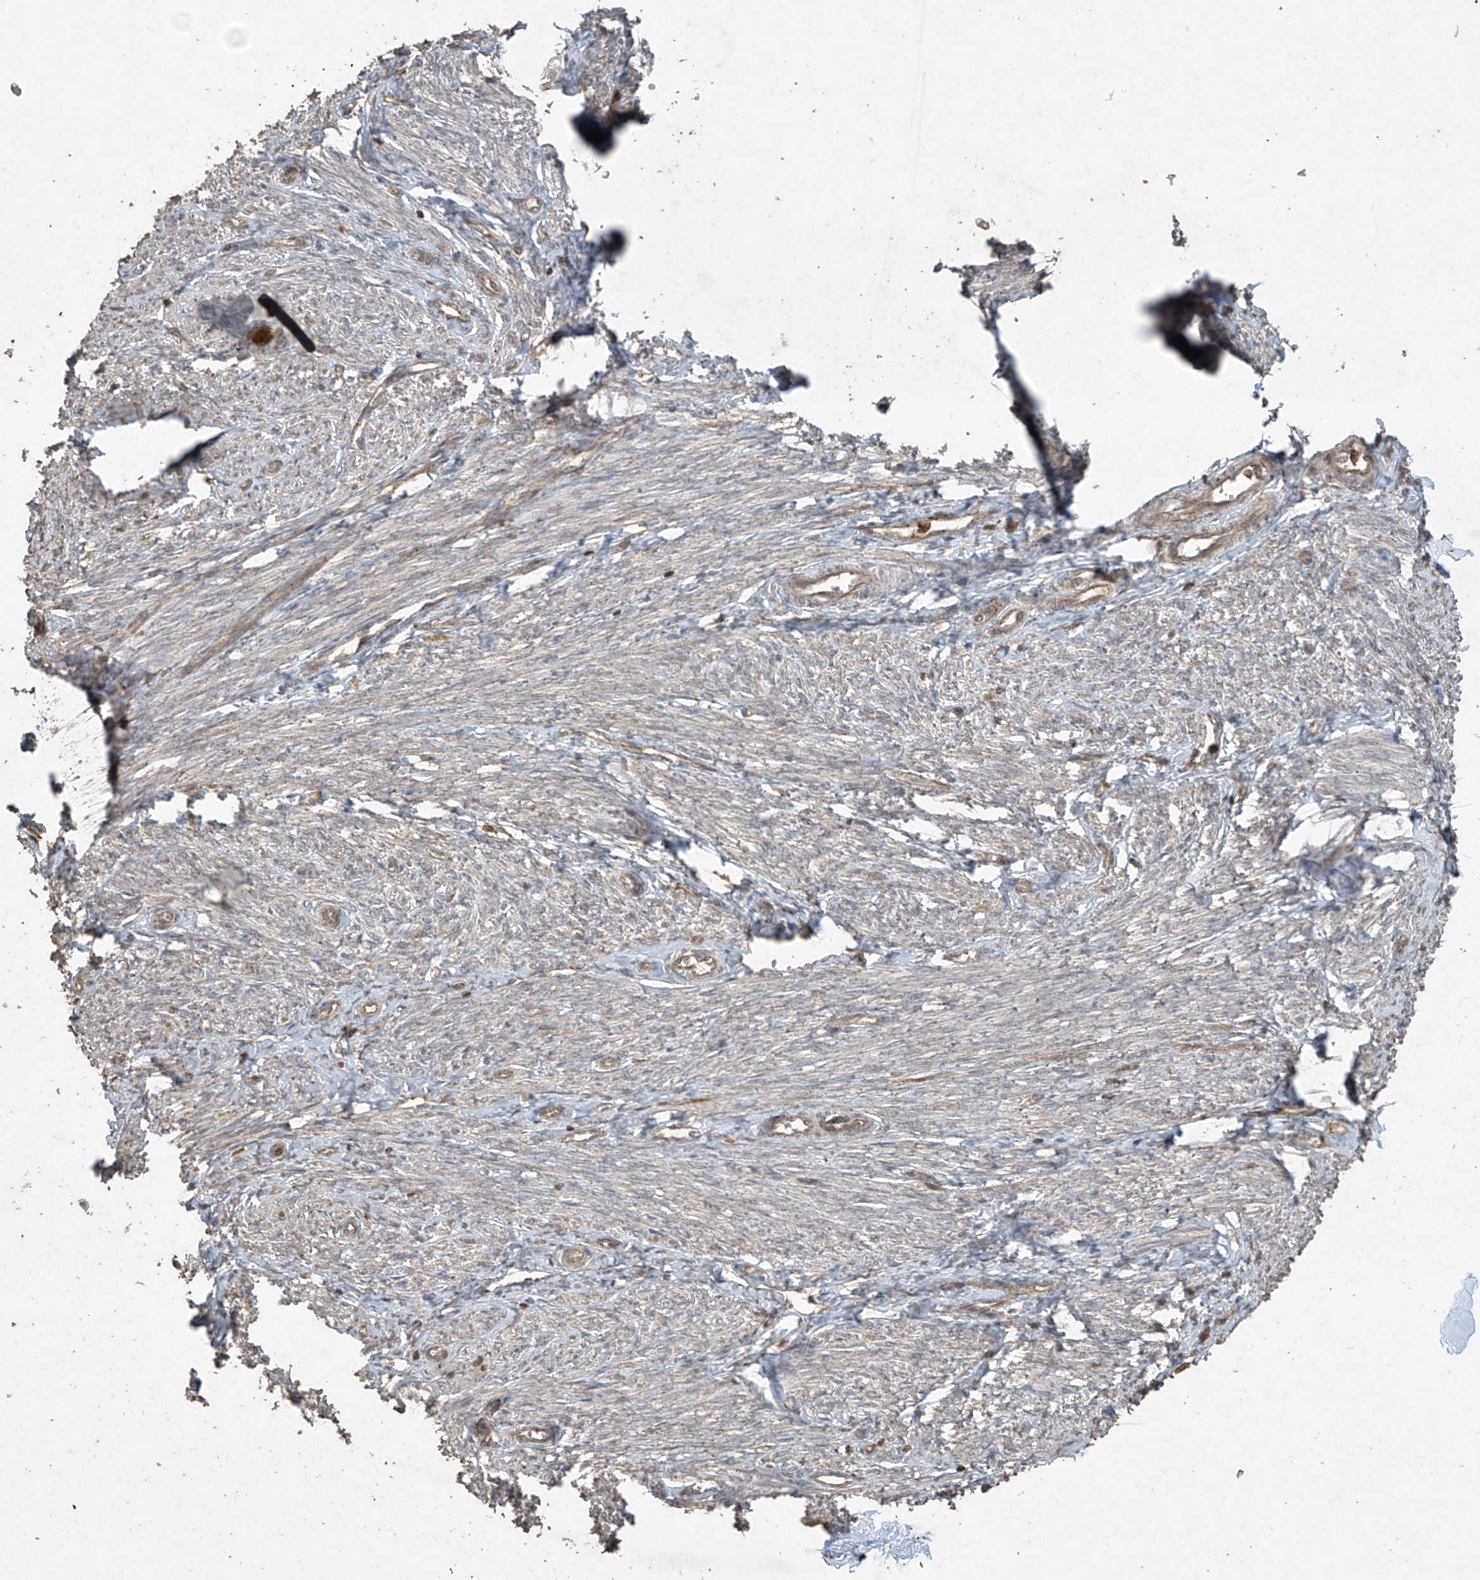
{"staining": {"intensity": "weak", "quantity": "<25%", "location": "cytoplasmic/membranous"}, "tissue": "endometrium", "cell_type": "Cells in endometrial stroma", "image_type": "normal", "snomed": [{"axis": "morphology", "description": "Normal tissue, NOS"}, {"axis": "topography", "description": "Endometrium"}], "caption": "DAB (3,3'-diaminobenzidine) immunohistochemical staining of normal endometrium demonstrates no significant positivity in cells in endometrial stroma.", "gene": "PGPEP1", "patient": {"sex": "female", "age": 72}}